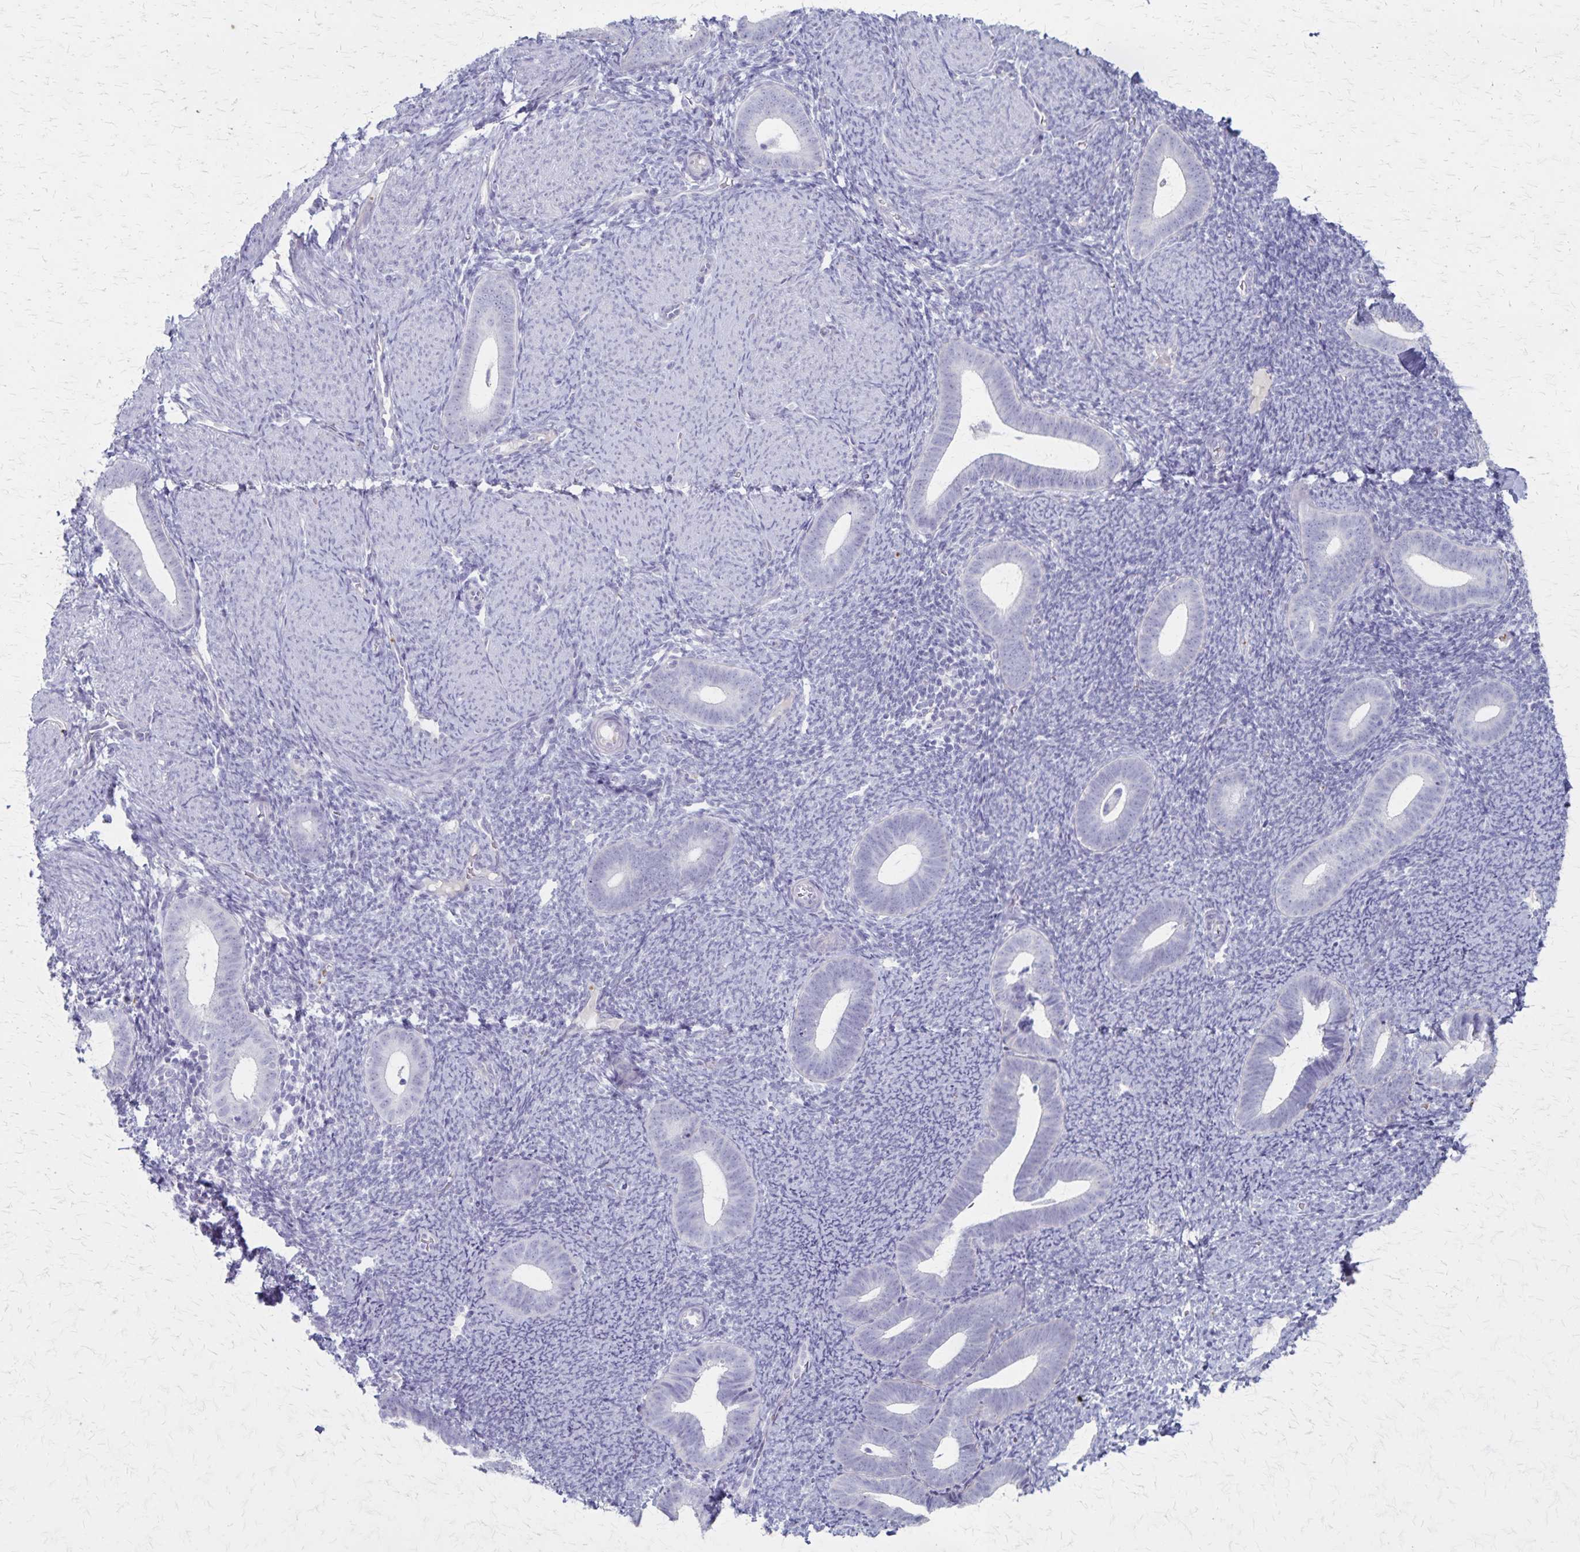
{"staining": {"intensity": "negative", "quantity": "none", "location": "none"}, "tissue": "endometrium", "cell_type": "Cells in endometrial stroma", "image_type": "normal", "snomed": [{"axis": "morphology", "description": "Normal tissue, NOS"}, {"axis": "topography", "description": "Endometrium"}], "caption": "Cells in endometrial stroma show no significant protein positivity in benign endometrium.", "gene": "RASL10B", "patient": {"sex": "female", "age": 39}}